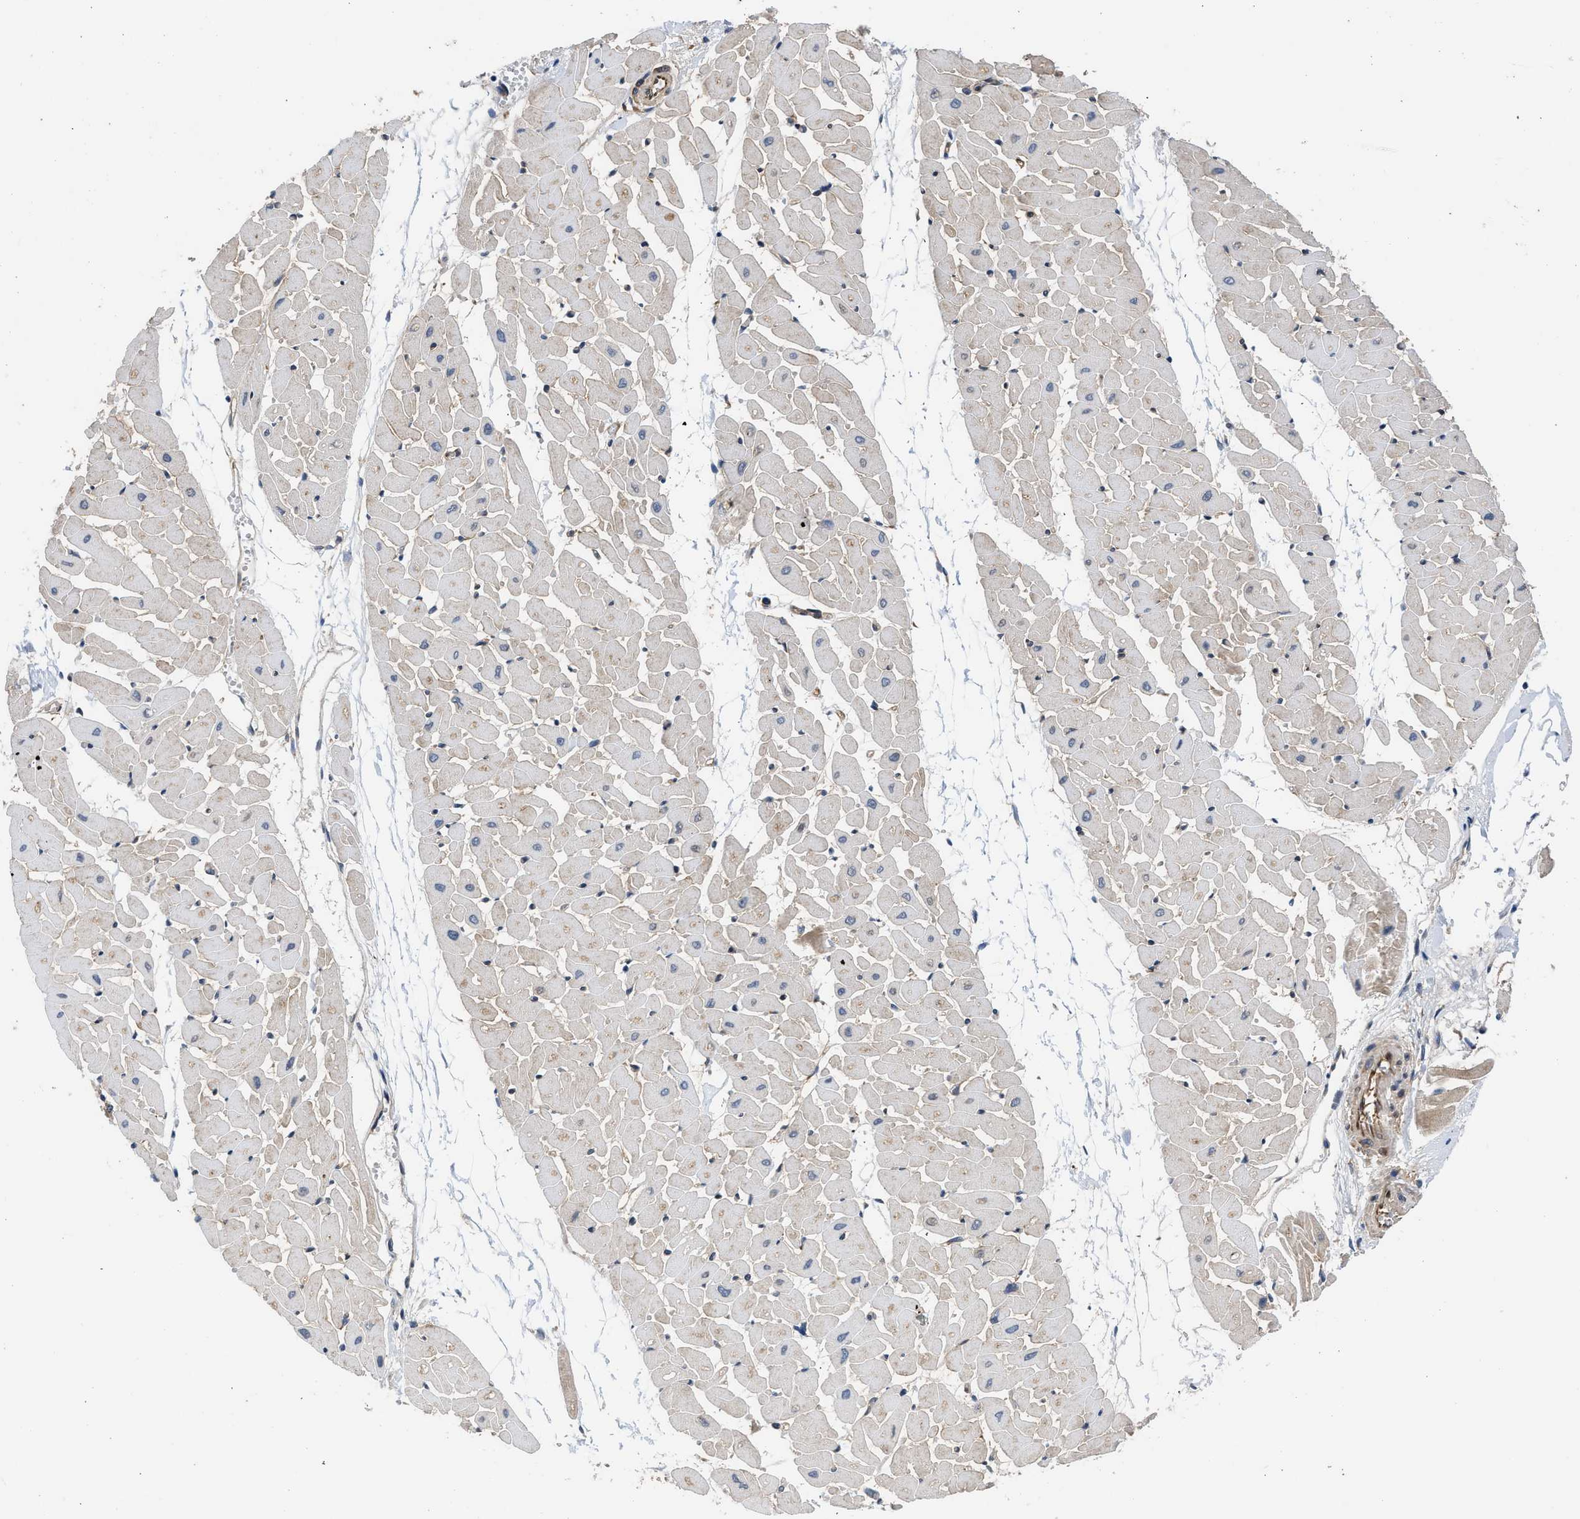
{"staining": {"intensity": "weak", "quantity": "<25%", "location": "cytoplasmic/membranous"}, "tissue": "heart muscle", "cell_type": "Cardiomyocytes", "image_type": "normal", "snomed": [{"axis": "morphology", "description": "Normal tissue, NOS"}, {"axis": "topography", "description": "Heart"}], "caption": "This is a photomicrograph of immunohistochemistry staining of unremarkable heart muscle, which shows no staining in cardiomyocytes.", "gene": "POLG2", "patient": {"sex": "female", "age": 19}}